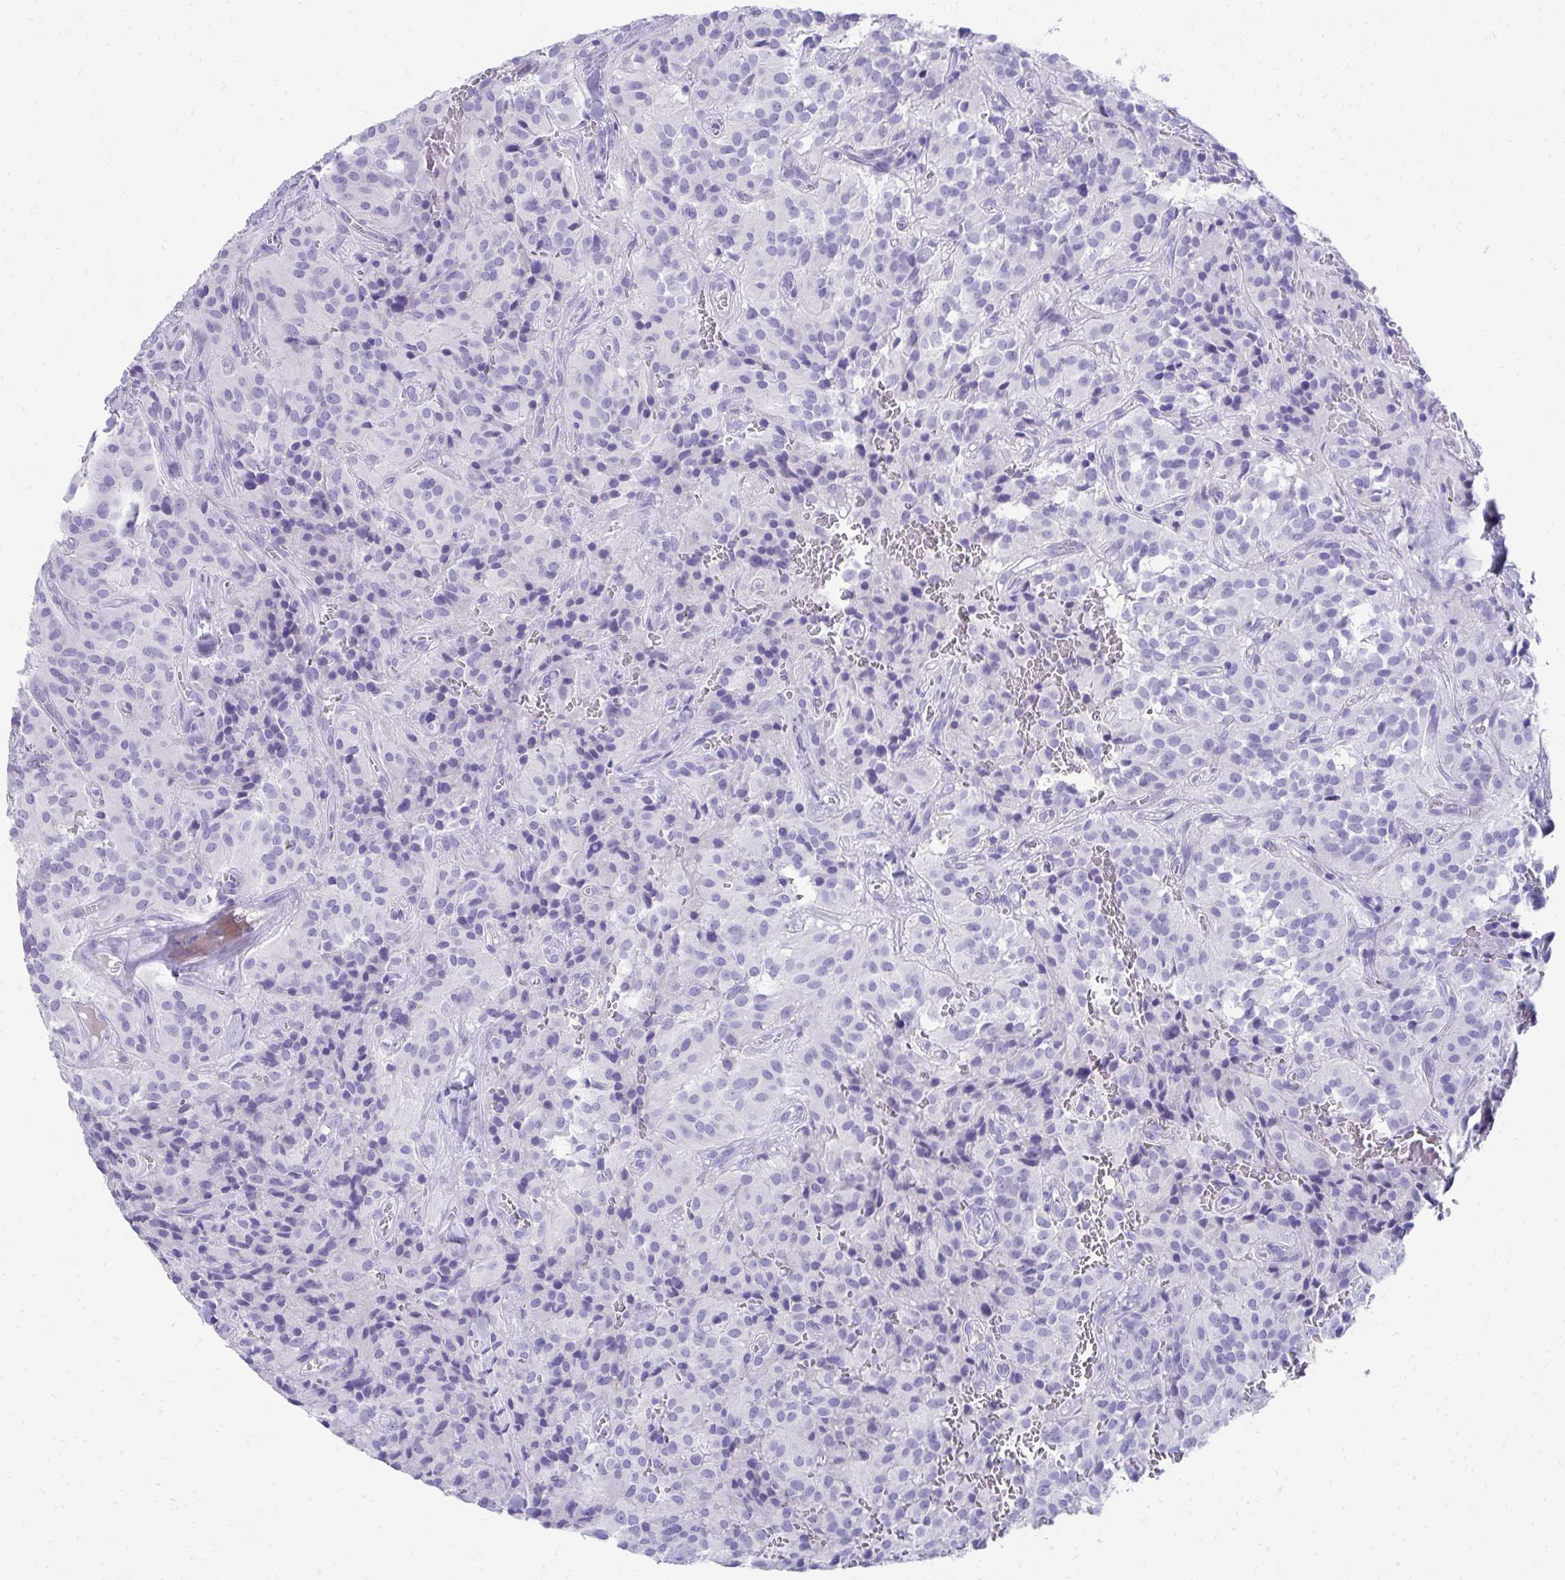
{"staining": {"intensity": "negative", "quantity": "none", "location": "none"}, "tissue": "glioma", "cell_type": "Tumor cells", "image_type": "cancer", "snomed": [{"axis": "morphology", "description": "Glioma, malignant, Low grade"}, {"axis": "topography", "description": "Brain"}], "caption": "Malignant low-grade glioma was stained to show a protein in brown. There is no significant positivity in tumor cells.", "gene": "SEC14L3", "patient": {"sex": "male", "age": 42}}